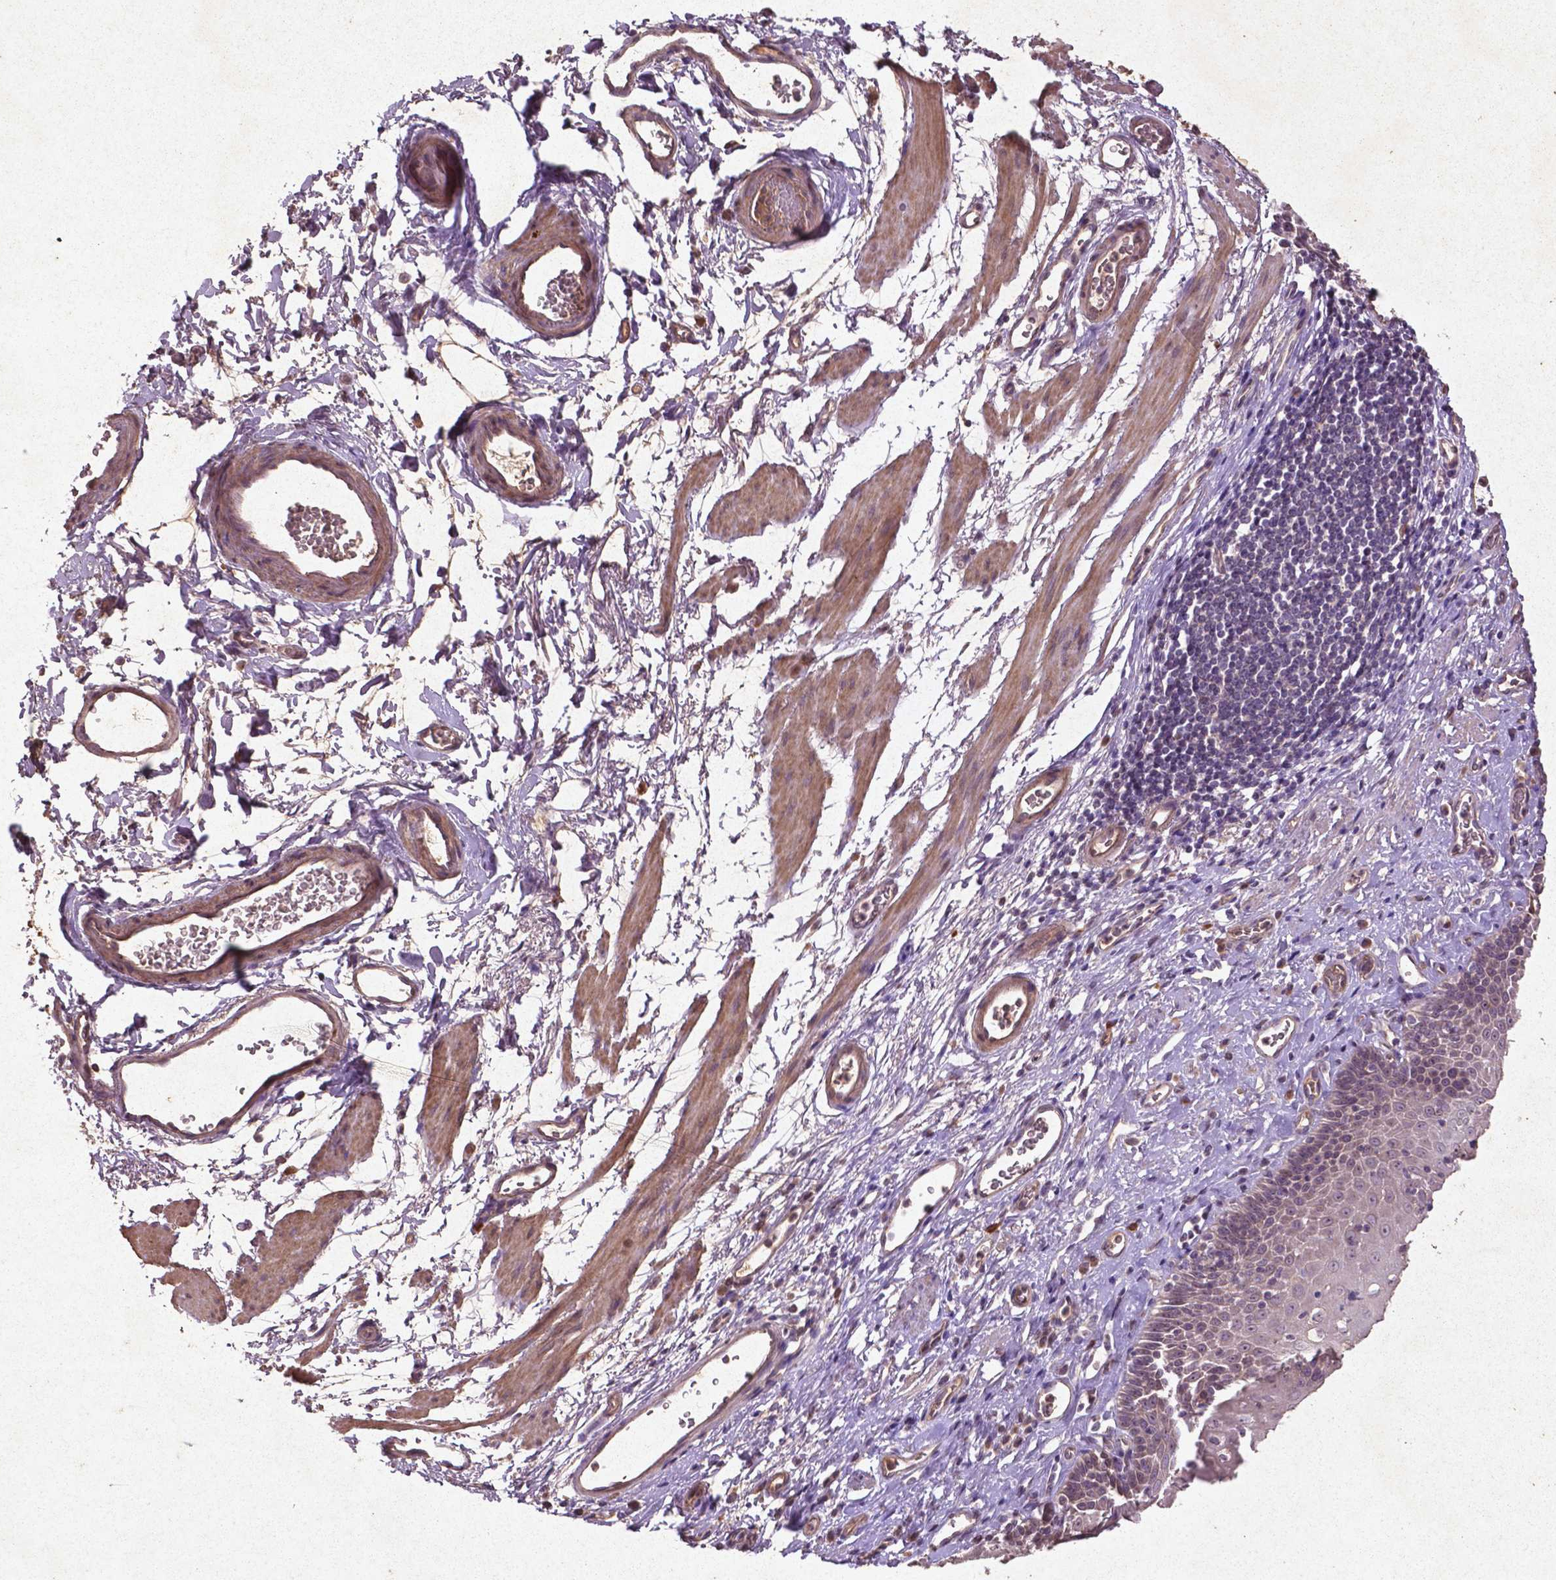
{"staining": {"intensity": "negative", "quantity": "none", "location": "none"}, "tissue": "esophagus", "cell_type": "Squamous epithelial cells", "image_type": "normal", "snomed": [{"axis": "morphology", "description": "Normal tissue, NOS"}, {"axis": "topography", "description": "Esophagus"}], "caption": "The micrograph reveals no staining of squamous epithelial cells in unremarkable esophagus. (DAB immunohistochemistry (IHC), high magnification).", "gene": "COQ2", "patient": {"sex": "female", "age": 68}}